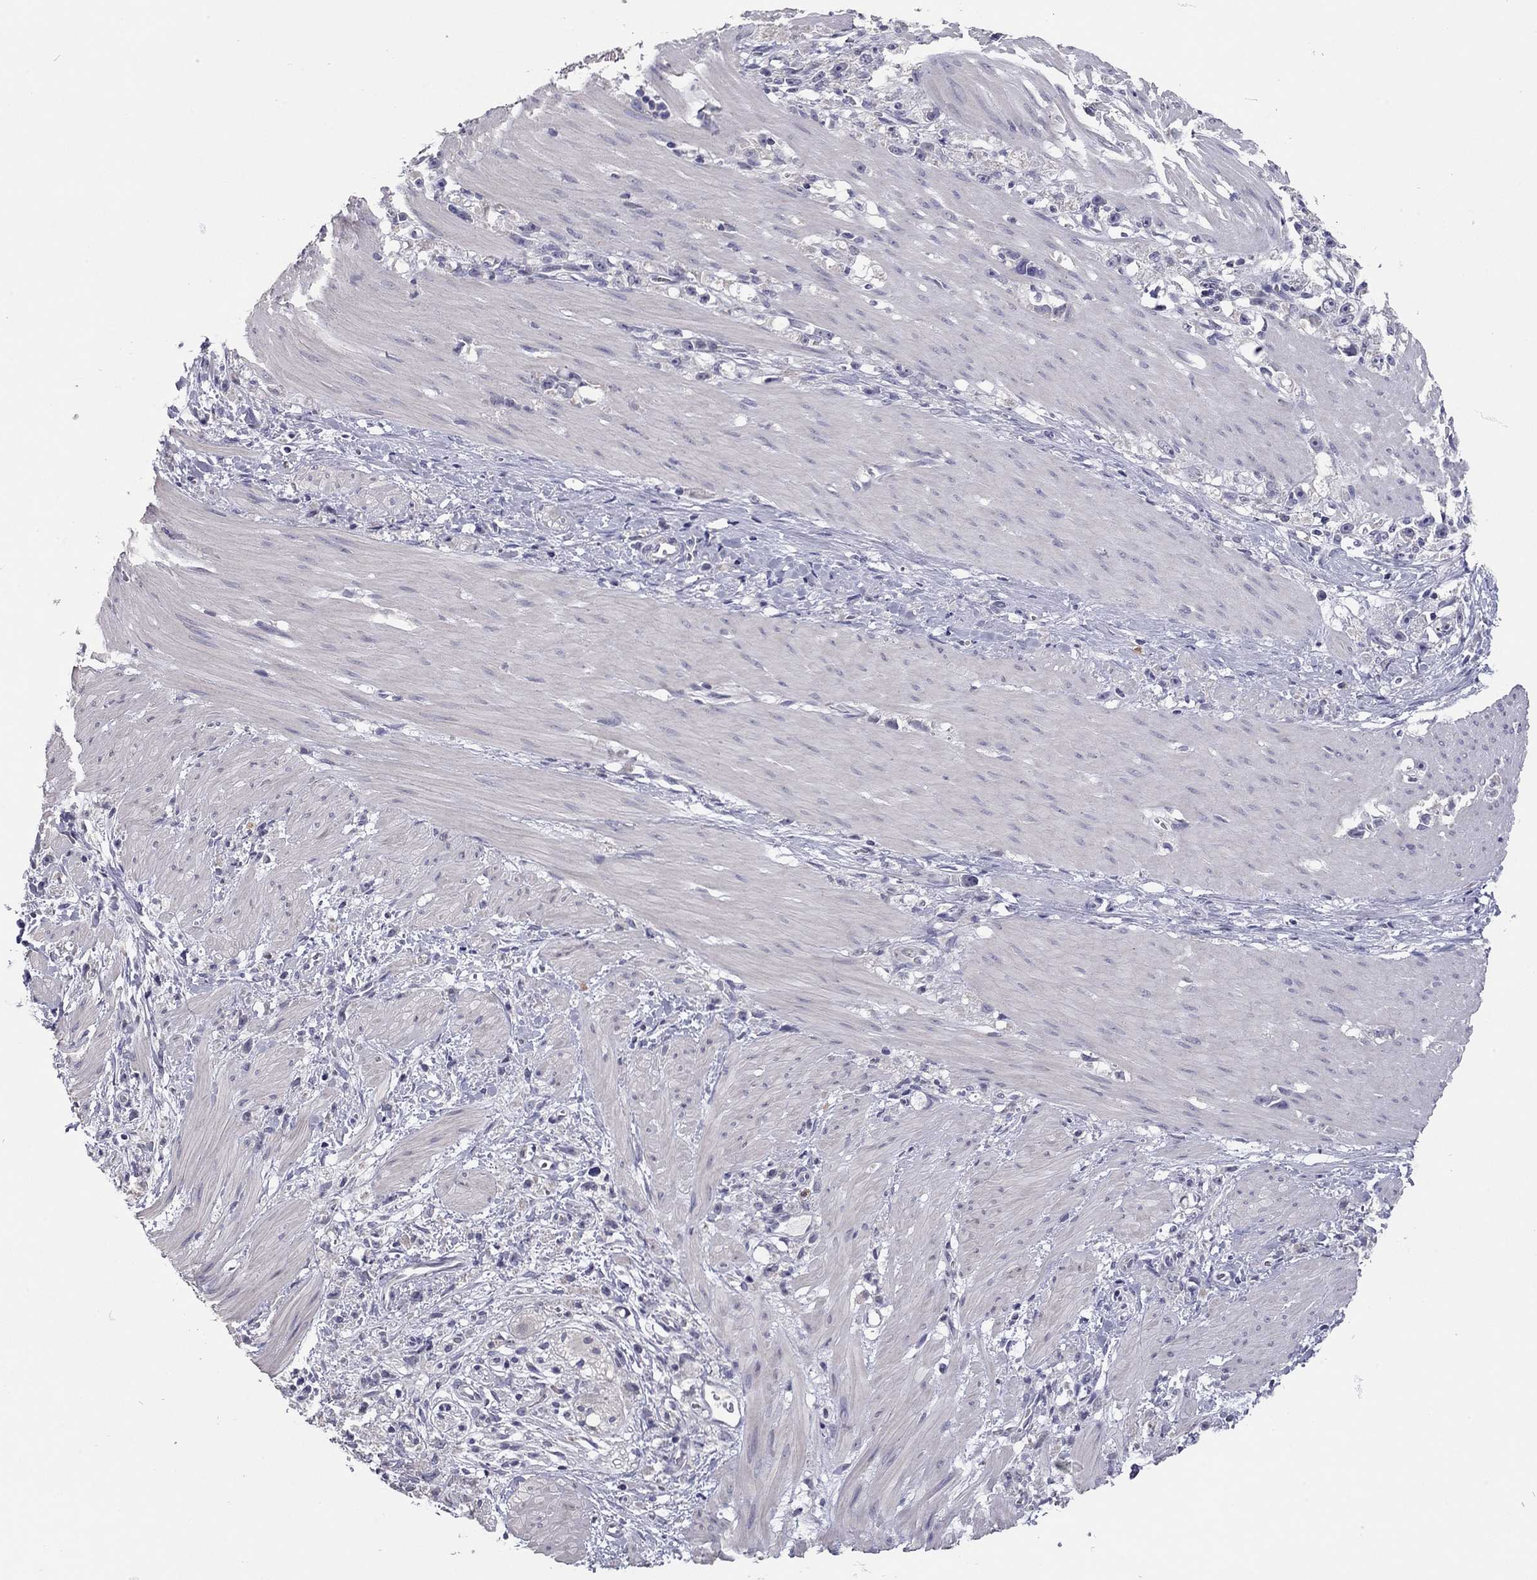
{"staining": {"intensity": "negative", "quantity": "none", "location": "none"}, "tissue": "stomach cancer", "cell_type": "Tumor cells", "image_type": "cancer", "snomed": [{"axis": "morphology", "description": "Adenocarcinoma, NOS"}, {"axis": "topography", "description": "Stomach"}], "caption": "Immunohistochemical staining of human stomach cancer (adenocarcinoma) shows no significant staining in tumor cells.", "gene": "SCARB1", "patient": {"sex": "female", "age": 59}}